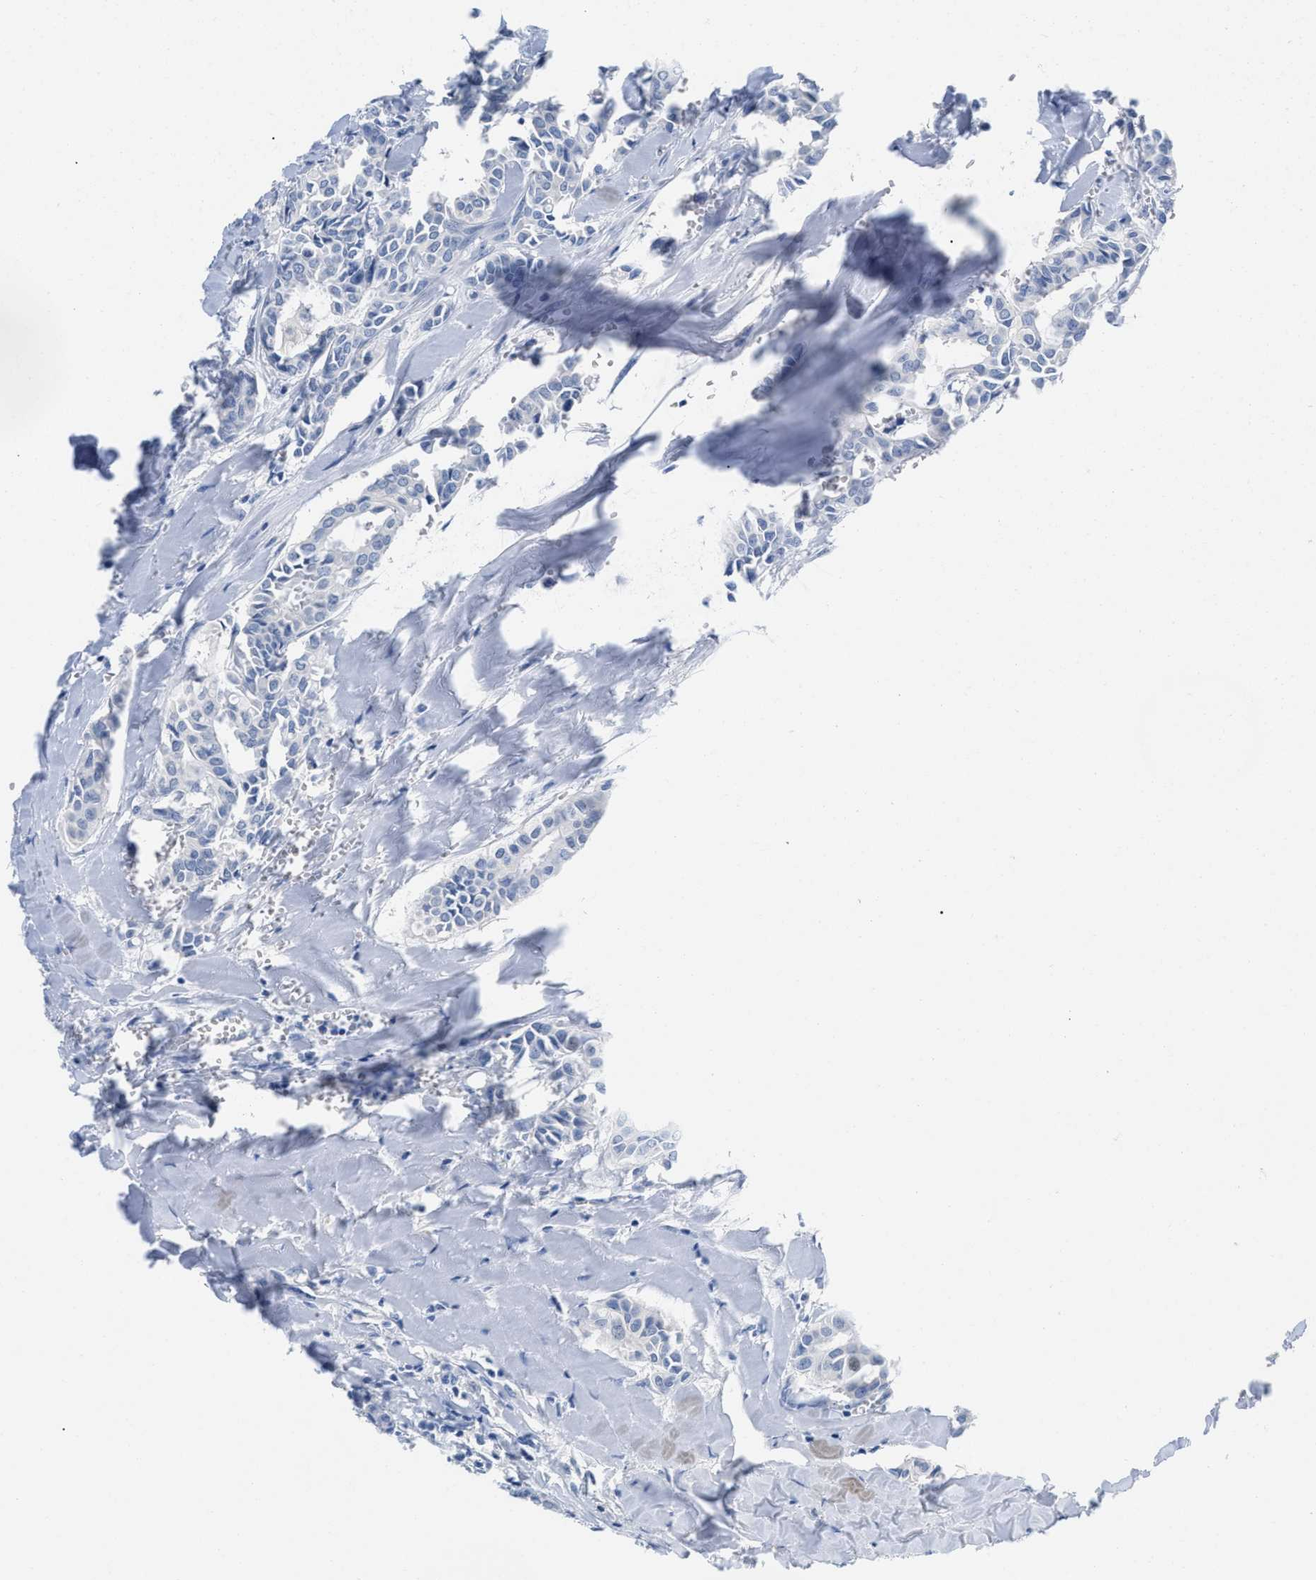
{"staining": {"intensity": "negative", "quantity": "none", "location": "none"}, "tissue": "head and neck cancer", "cell_type": "Tumor cells", "image_type": "cancer", "snomed": [{"axis": "morphology", "description": "Adenocarcinoma, NOS"}, {"axis": "topography", "description": "Salivary gland"}, {"axis": "topography", "description": "Head-Neck"}], "caption": "Tumor cells are negative for brown protein staining in head and neck adenocarcinoma.", "gene": "CR1", "patient": {"sex": "female", "age": 59}}